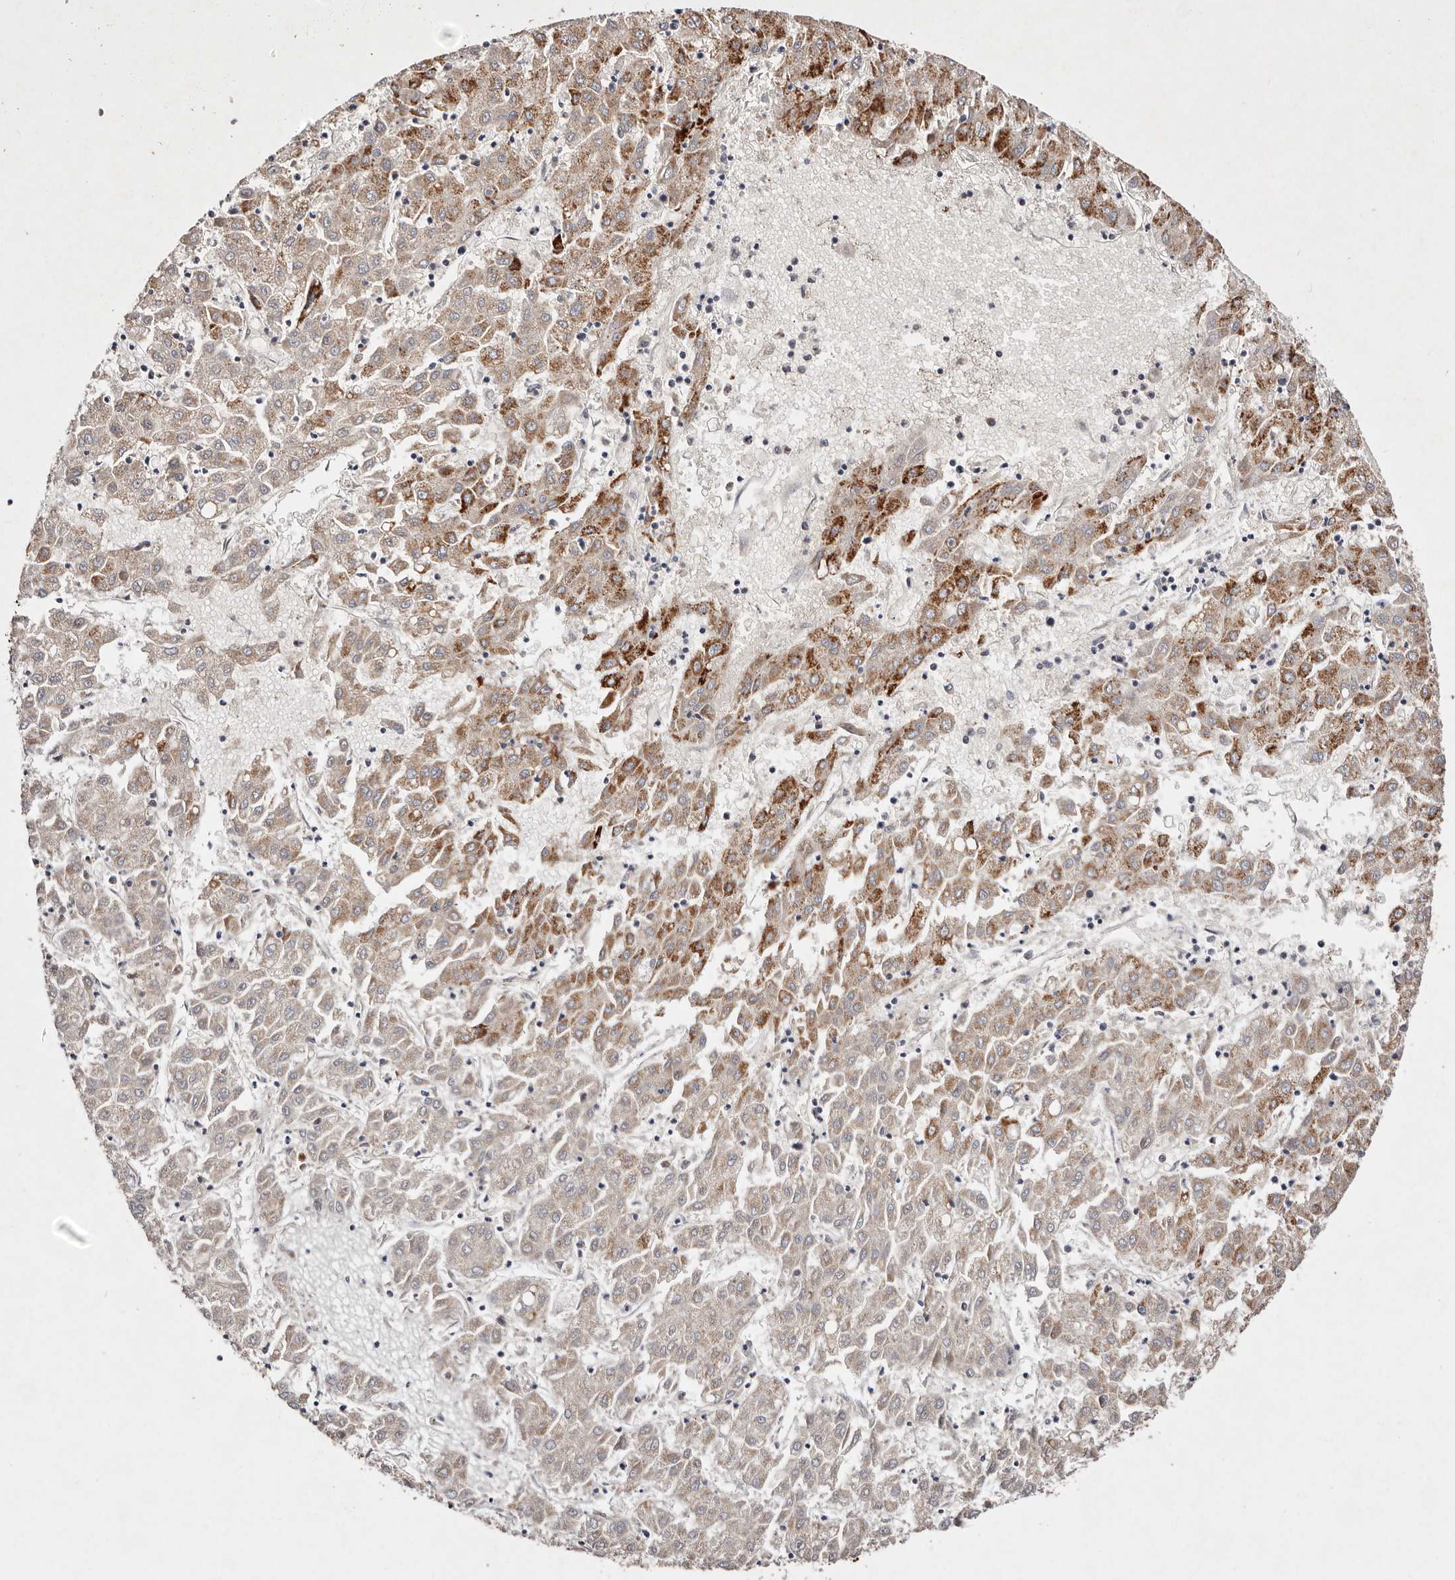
{"staining": {"intensity": "moderate", "quantity": ">75%", "location": "cytoplasmic/membranous"}, "tissue": "liver cancer", "cell_type": "Tumor cells", "image_type": "cancer", "snomed": [{"axis": "morphology", "description": "Carcinoma, Hepatocellular, NOS"}, {"axis": "topography", "description": "Liver"}], "caption": "Moderate cytoplasmic/membranous protein expression is seen in about >75% of tumor cells in hepatocellular carcinoma (liver).", "gene": "TSC2", "patient": {"sex": "male", "age": 72}}